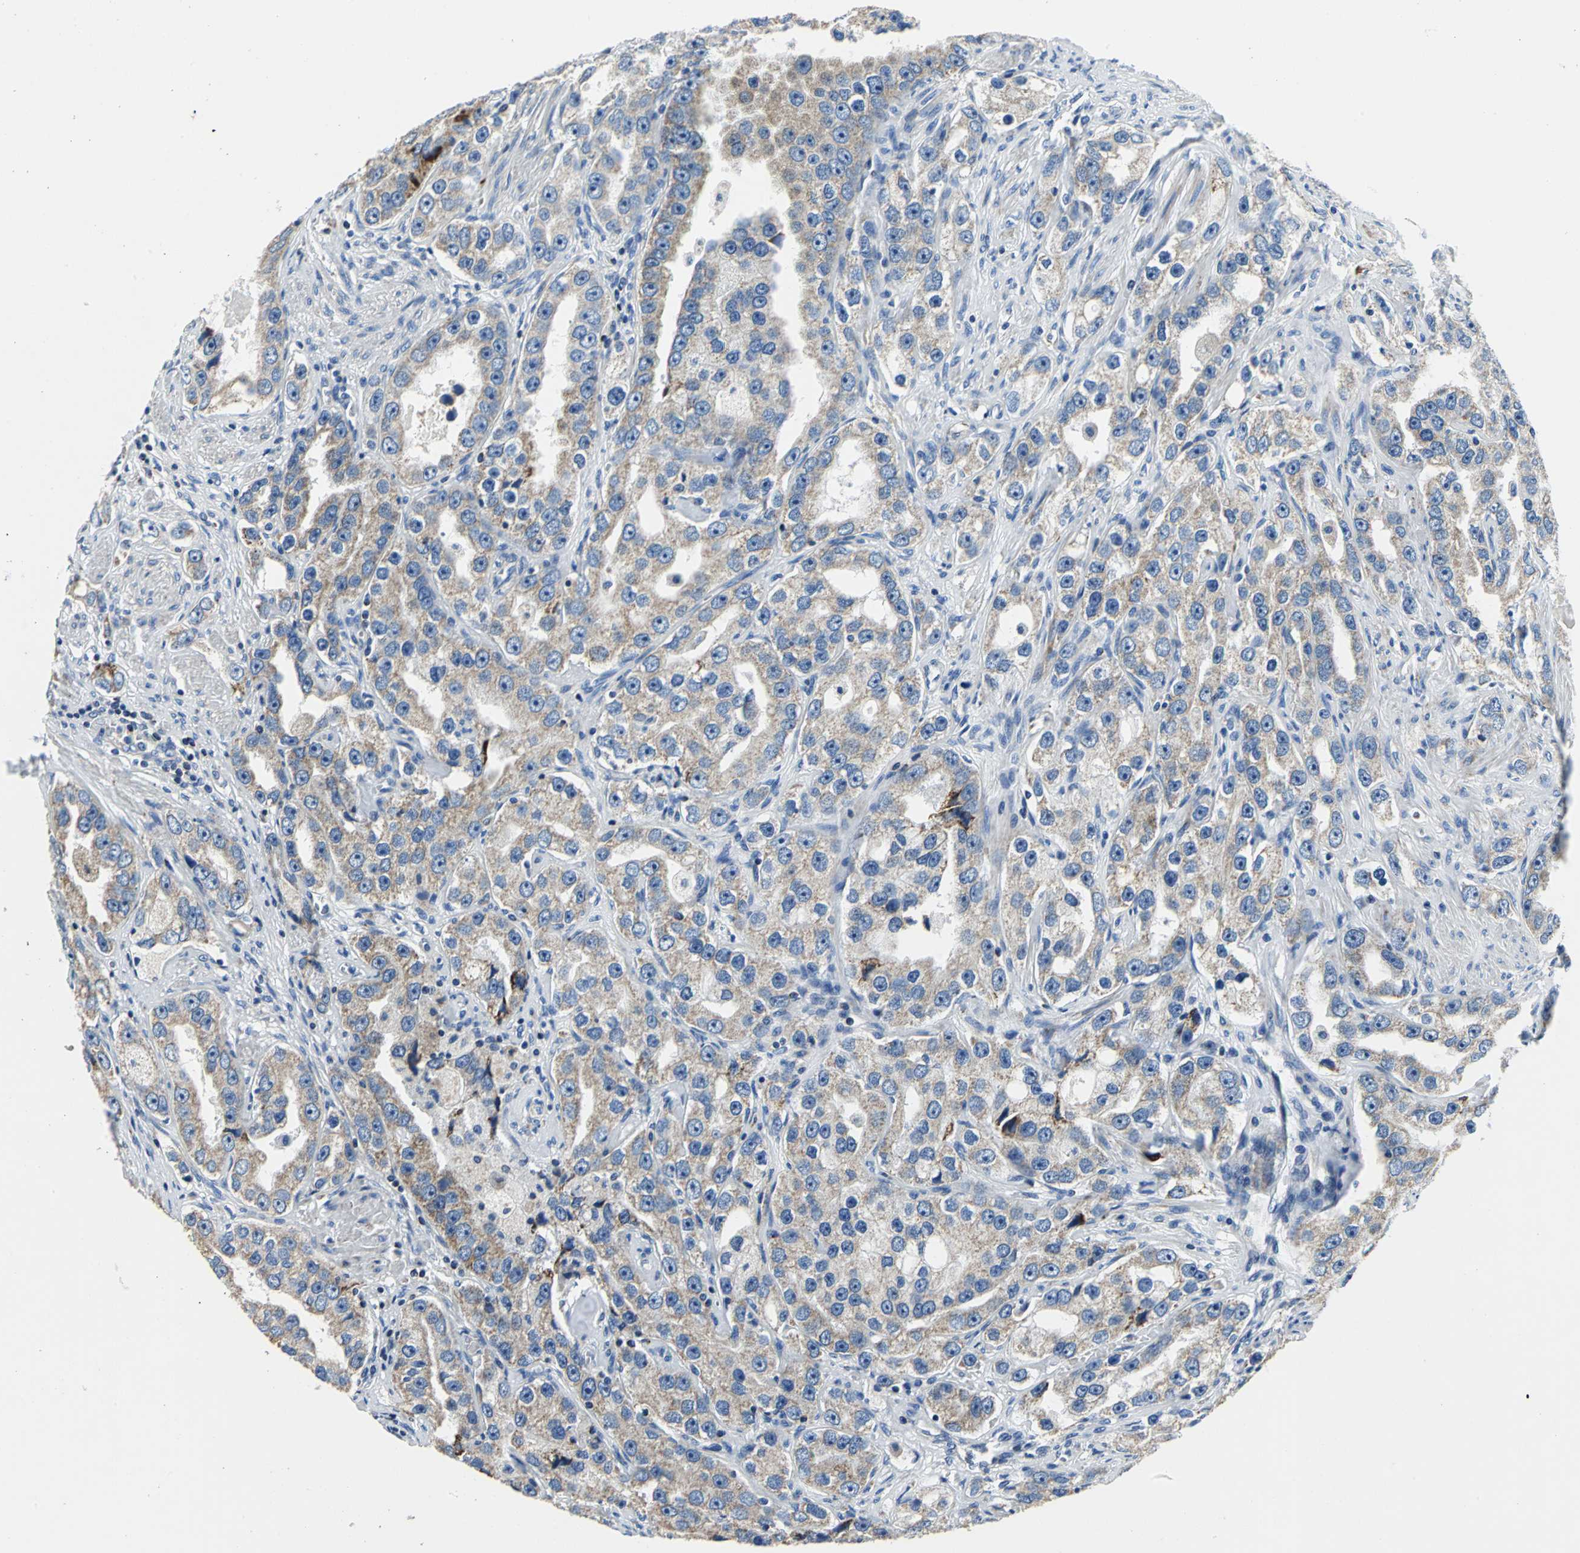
{"staining": {"intensity": "weak", "quantity": ">75%", "location": "cytoplasmic/membranous"}, "tissue": "prostate cancer", "cell_type": "Tumor cells", "image_type": "cancer", "snomed": [{"axis": "morphology", "description": "Adenocarcinoma, High grade"}, {"axis": "topography", "description": "Prostate"}], "caption": "Immunohistochemical staining of human high-grade adenocarcinoma (prostate) shows low levels of weak cytoplasmic/membranous staining in approximately >75% of tumor cells.", "gene": "IFI6", "patient": {"sex": "male", "age": 63}}